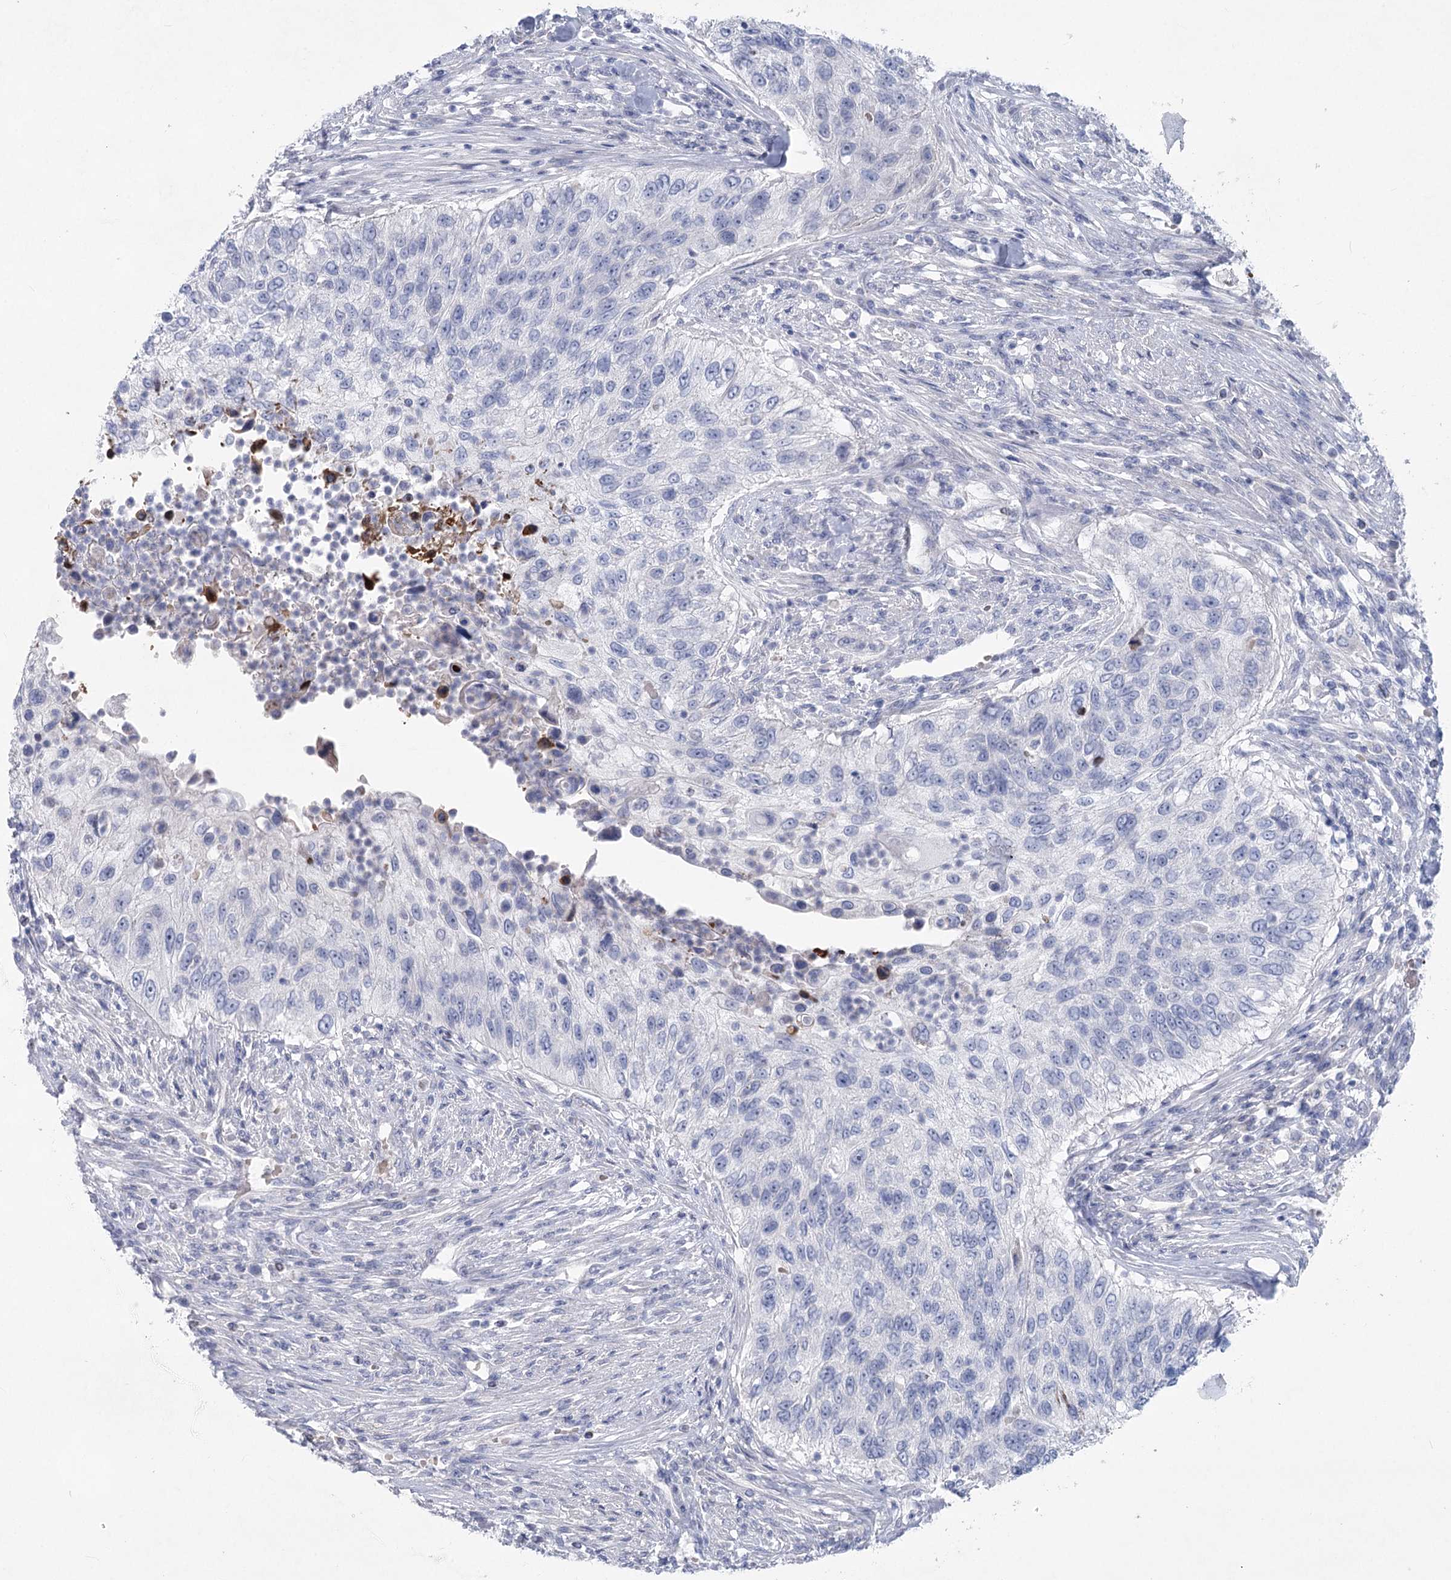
{"staining": {"intensity": "negative", "quantity": "none", "location": "none"}, "tissue": "urothelial cancer", "cell_type": "Tumor cells", "image_type": "cancer", "snomed": [{"axis": "morphology", "description": "Urothelial carcinoma, High grade"}, {"axis": "topography", "description": "Urinary bladder"}], "caption": "A high-resolution histopathology image shows IHC staining of urothelial carcinoma (high-grade), which shows no significant expression in tumor cells.", "gene": "WDR74", "patient": {"sex": "female", "age": 60}}